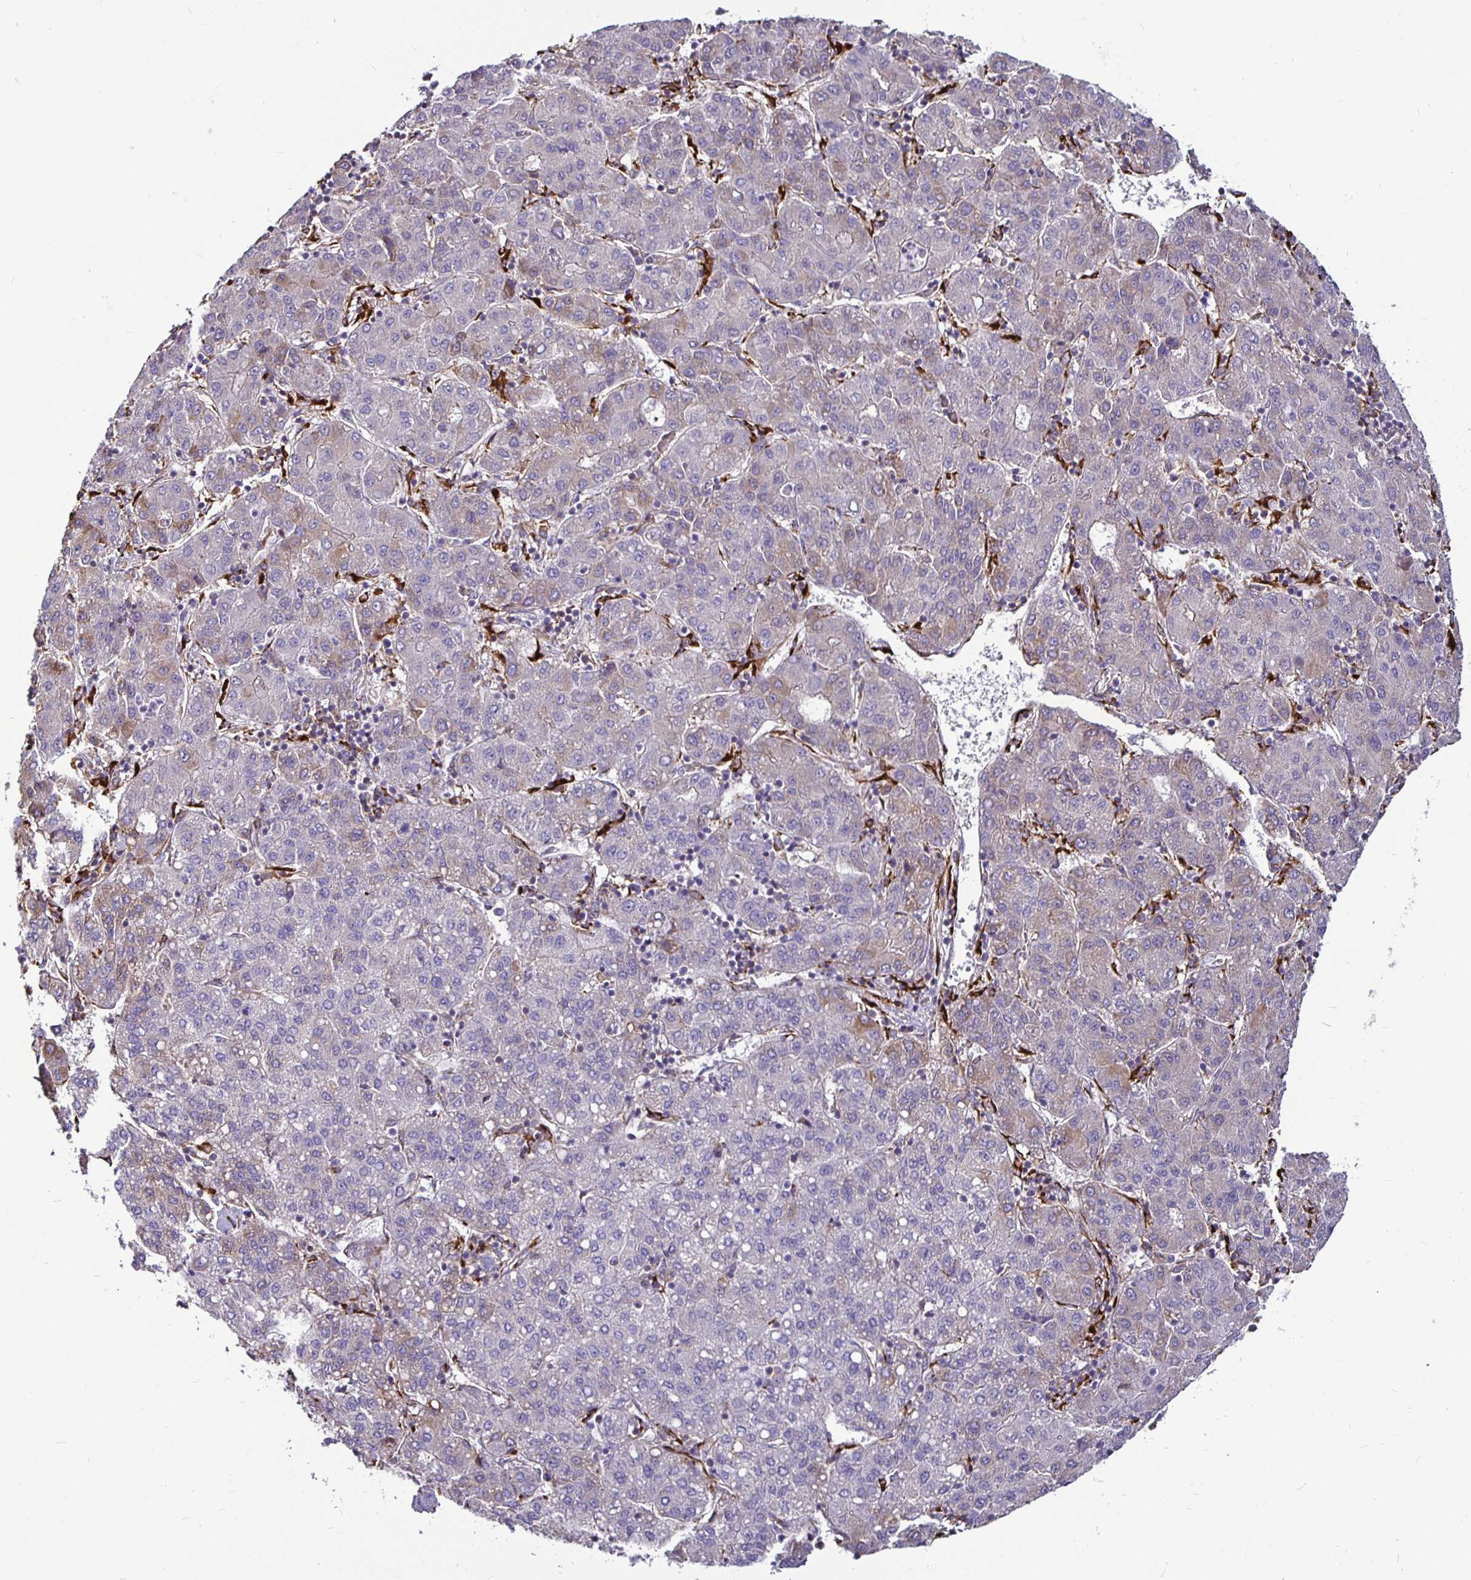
{"staining": {"intensity": "weak", "quantity": "<25%", "location": "cytoplasmic/membranous"}, "tissue": "liver cancer", "cell_type": "Tumor cells", "image_type": "cancer", "snomed": [{"axis": "morphology", "description": "Carcinoma, Hepatocellular, NOS"}, {"axis": "topography", "description": "Liver"}], "caption": "The micrograph demonstrates no significant staining in tumor cells of hepatocellular carcinoma (liver). (DAB immunohistochemistry (IHC) with hematoxylin counter stain).", "gene": "P4HA2", "patient": {"sex": "male", "age": 65}}